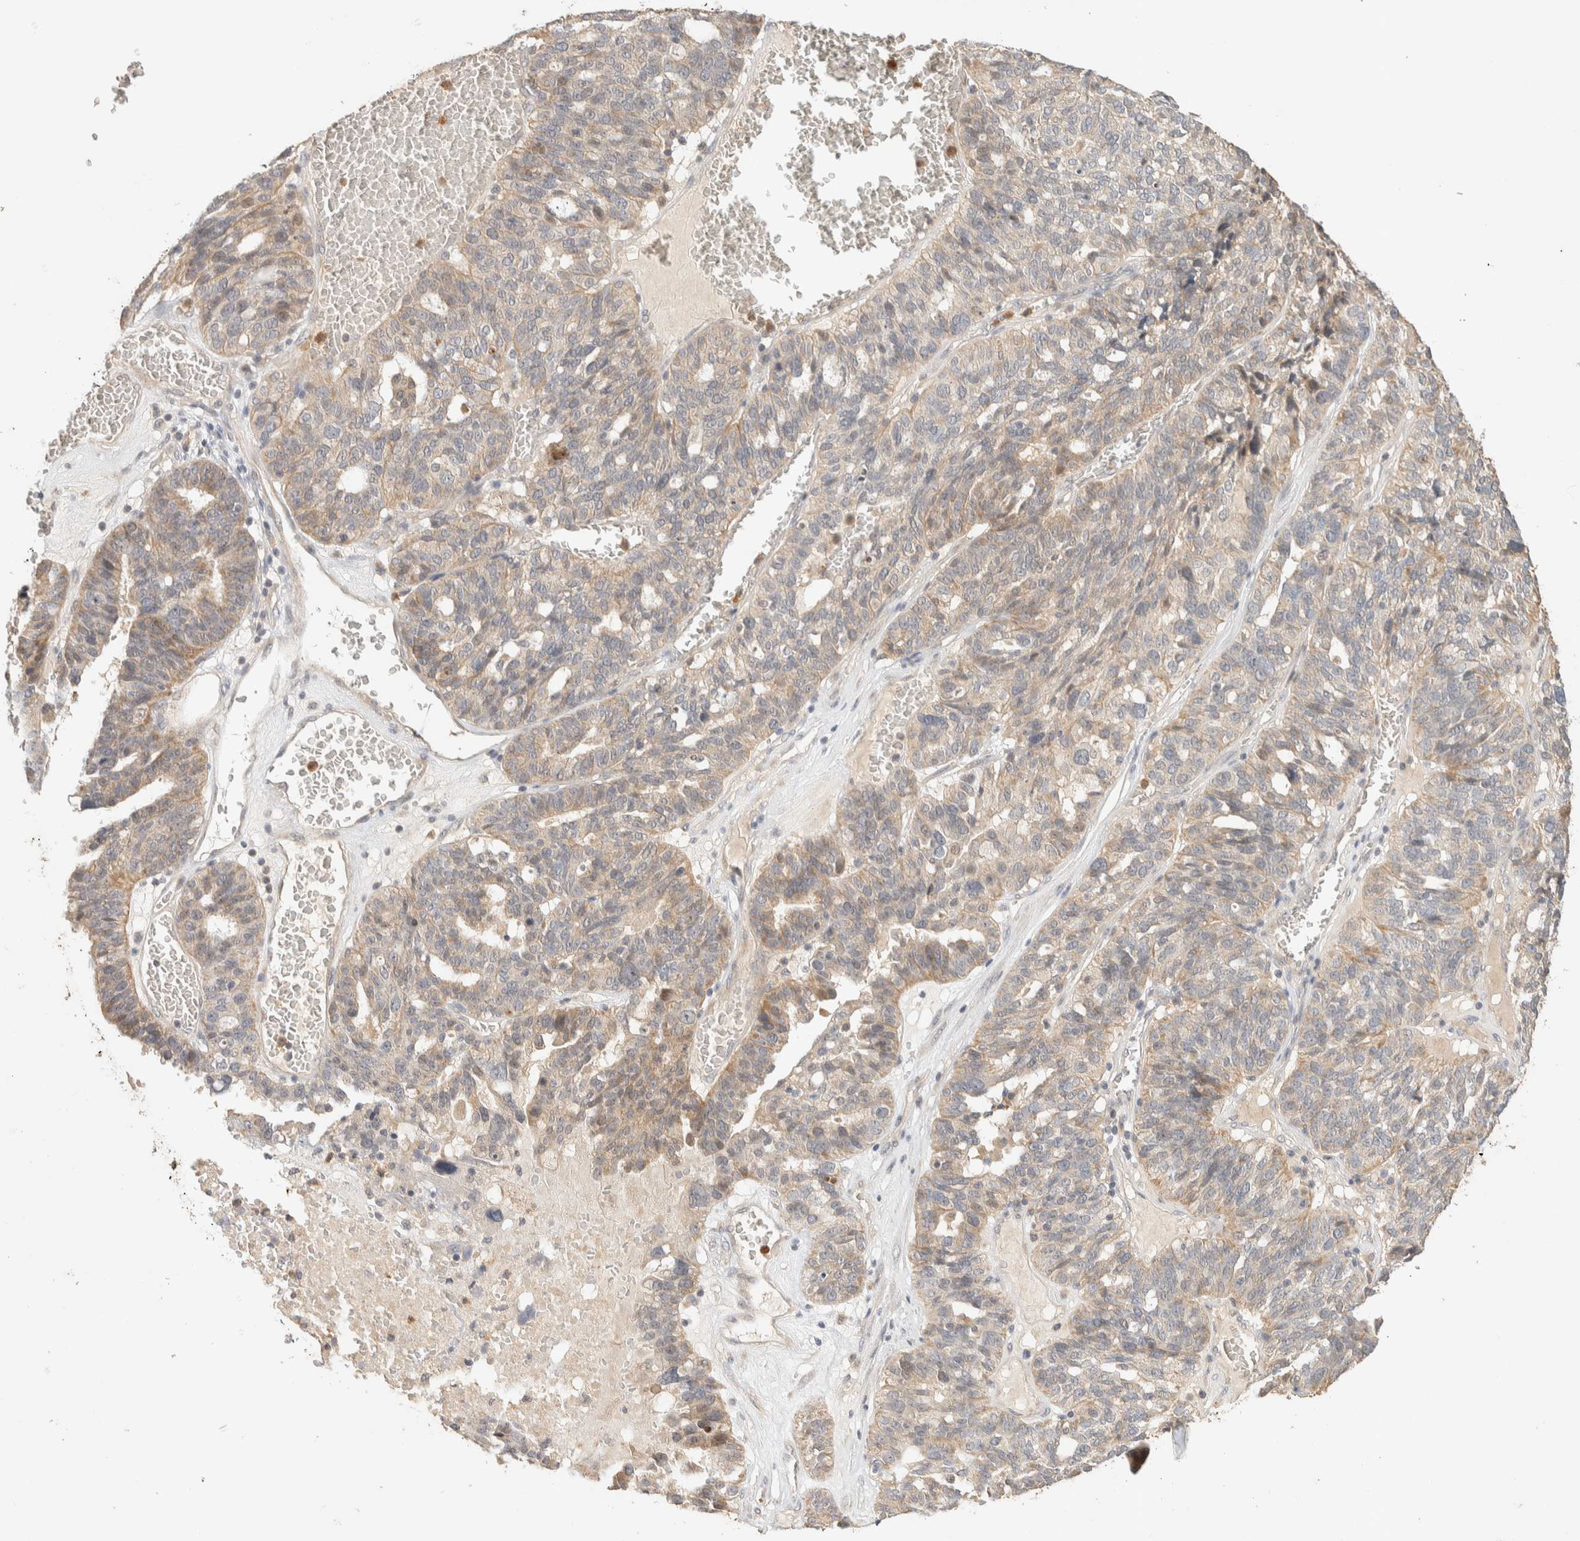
{"staining": {"intensity": "weak", "quantity": "25%-75%", "location": "cytoplasmic/membranous"}, "tissue": "ovarian cancer", "cell_type": "Tumor cells", "image_type": "cancer", "snomed": [{"axis": "morphology", "description": "Cystadenocarcinoma, serous, NOS"}, {"axis": "topography", "description": "Ovary"}], "caption": "This is a photomicrograph of immunohistochemistry staining of ovarian serous cystadenocarcinoma, which shows weak staining in the cytoplasmic/membranous of tumor cells.", "gene": "ITPA", "patient": {"sex": "female", "age": 59}}